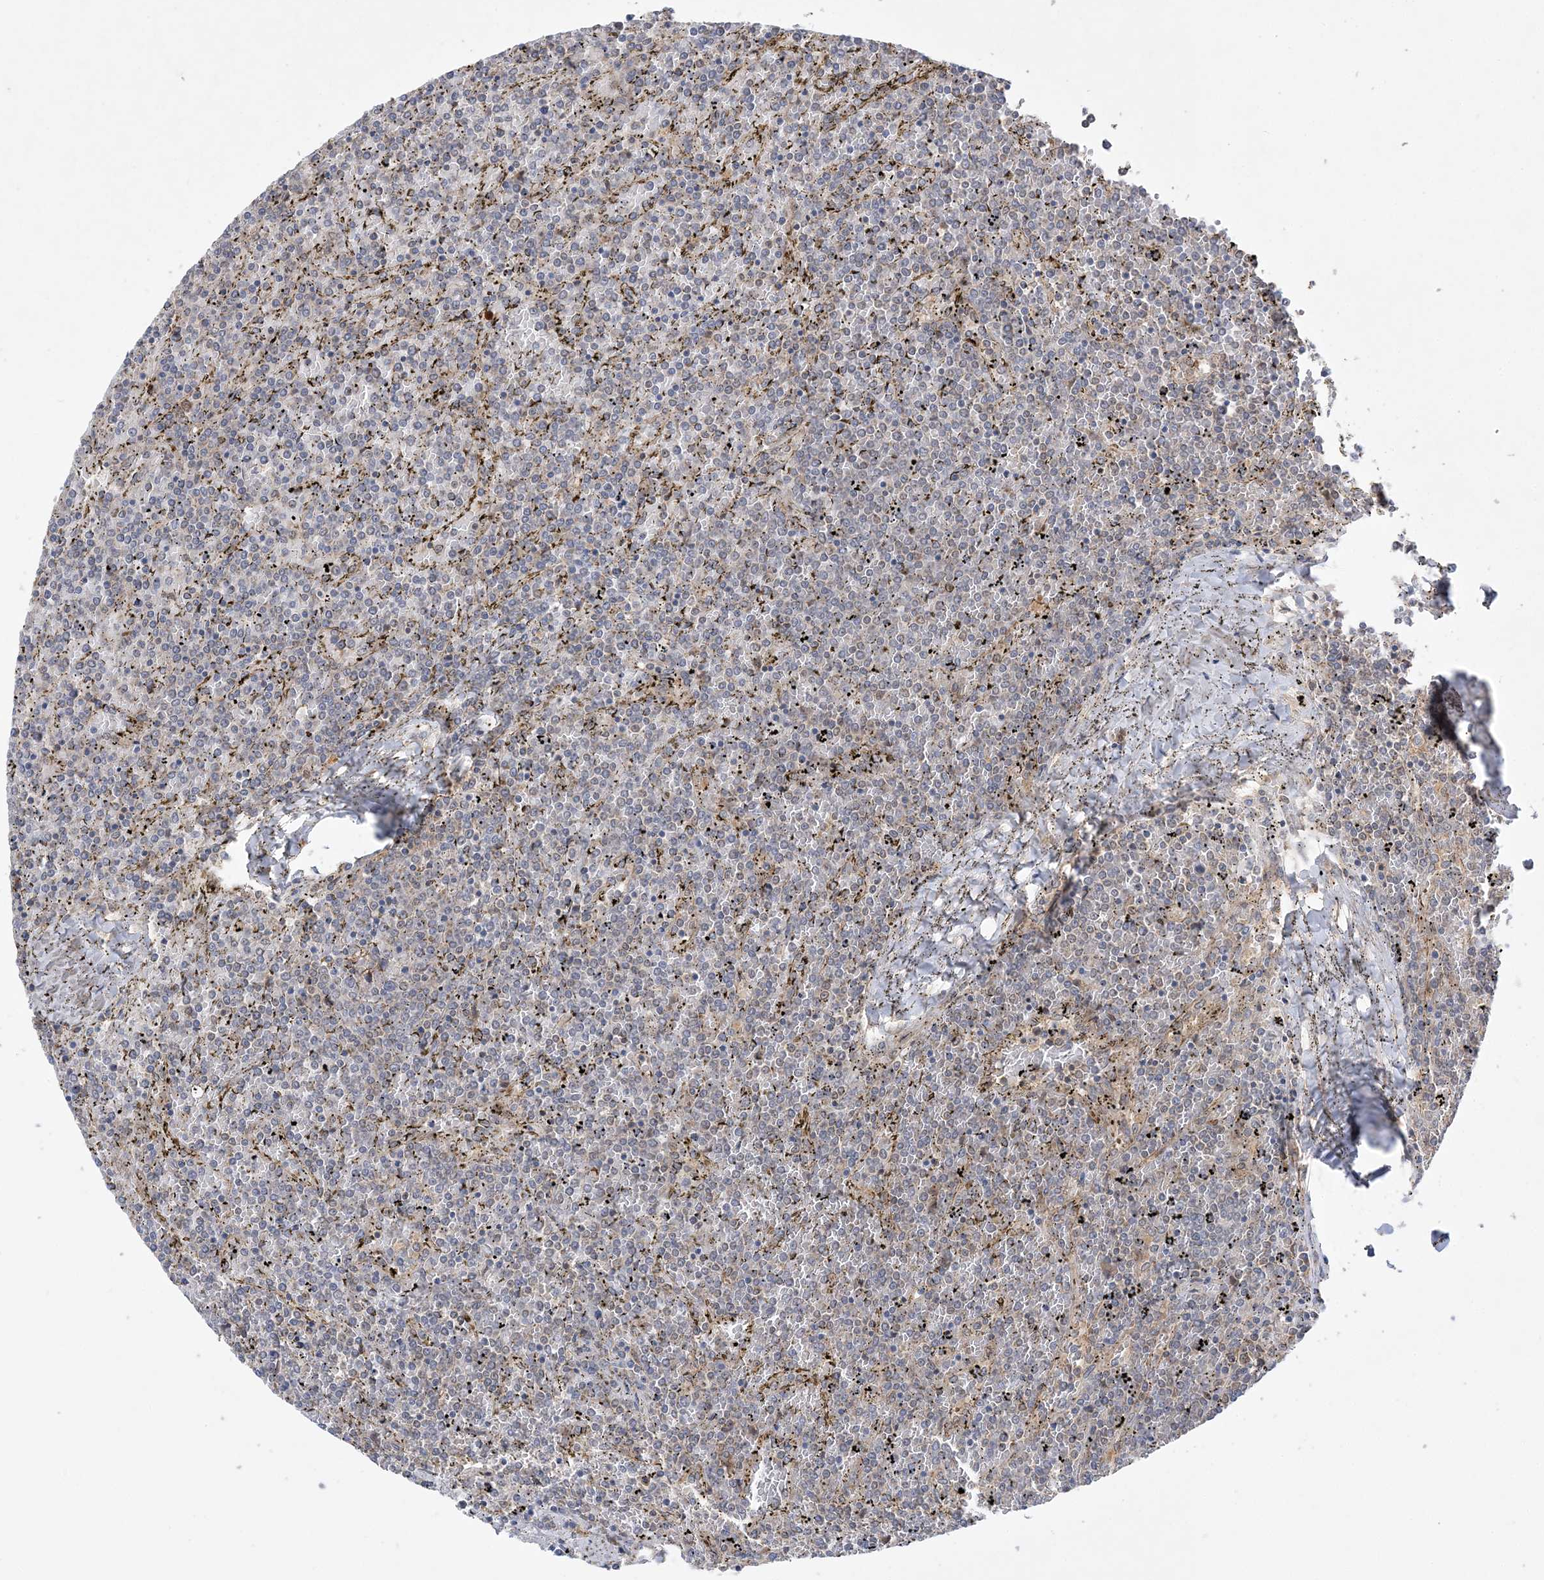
{"staining": {"intensity": "negative", "quantity": "none", "location": "none"}, "tissue": "lymphoma", "cell_type": "Tumor cells", "image_type": "cancer", "snomed": [{"axis": "morphology", "description": "Malignant lymphoma, non-Hodgkin's type, Low grade"}, {"axis": "topography", "description": "Spleen"}], "caption": "IHC of lymphoma shows no positivity in tumor cells. Nuclei are stained in blue.", "gene": "MMADHC", "patient": {"sex": "female", "age": 19}}